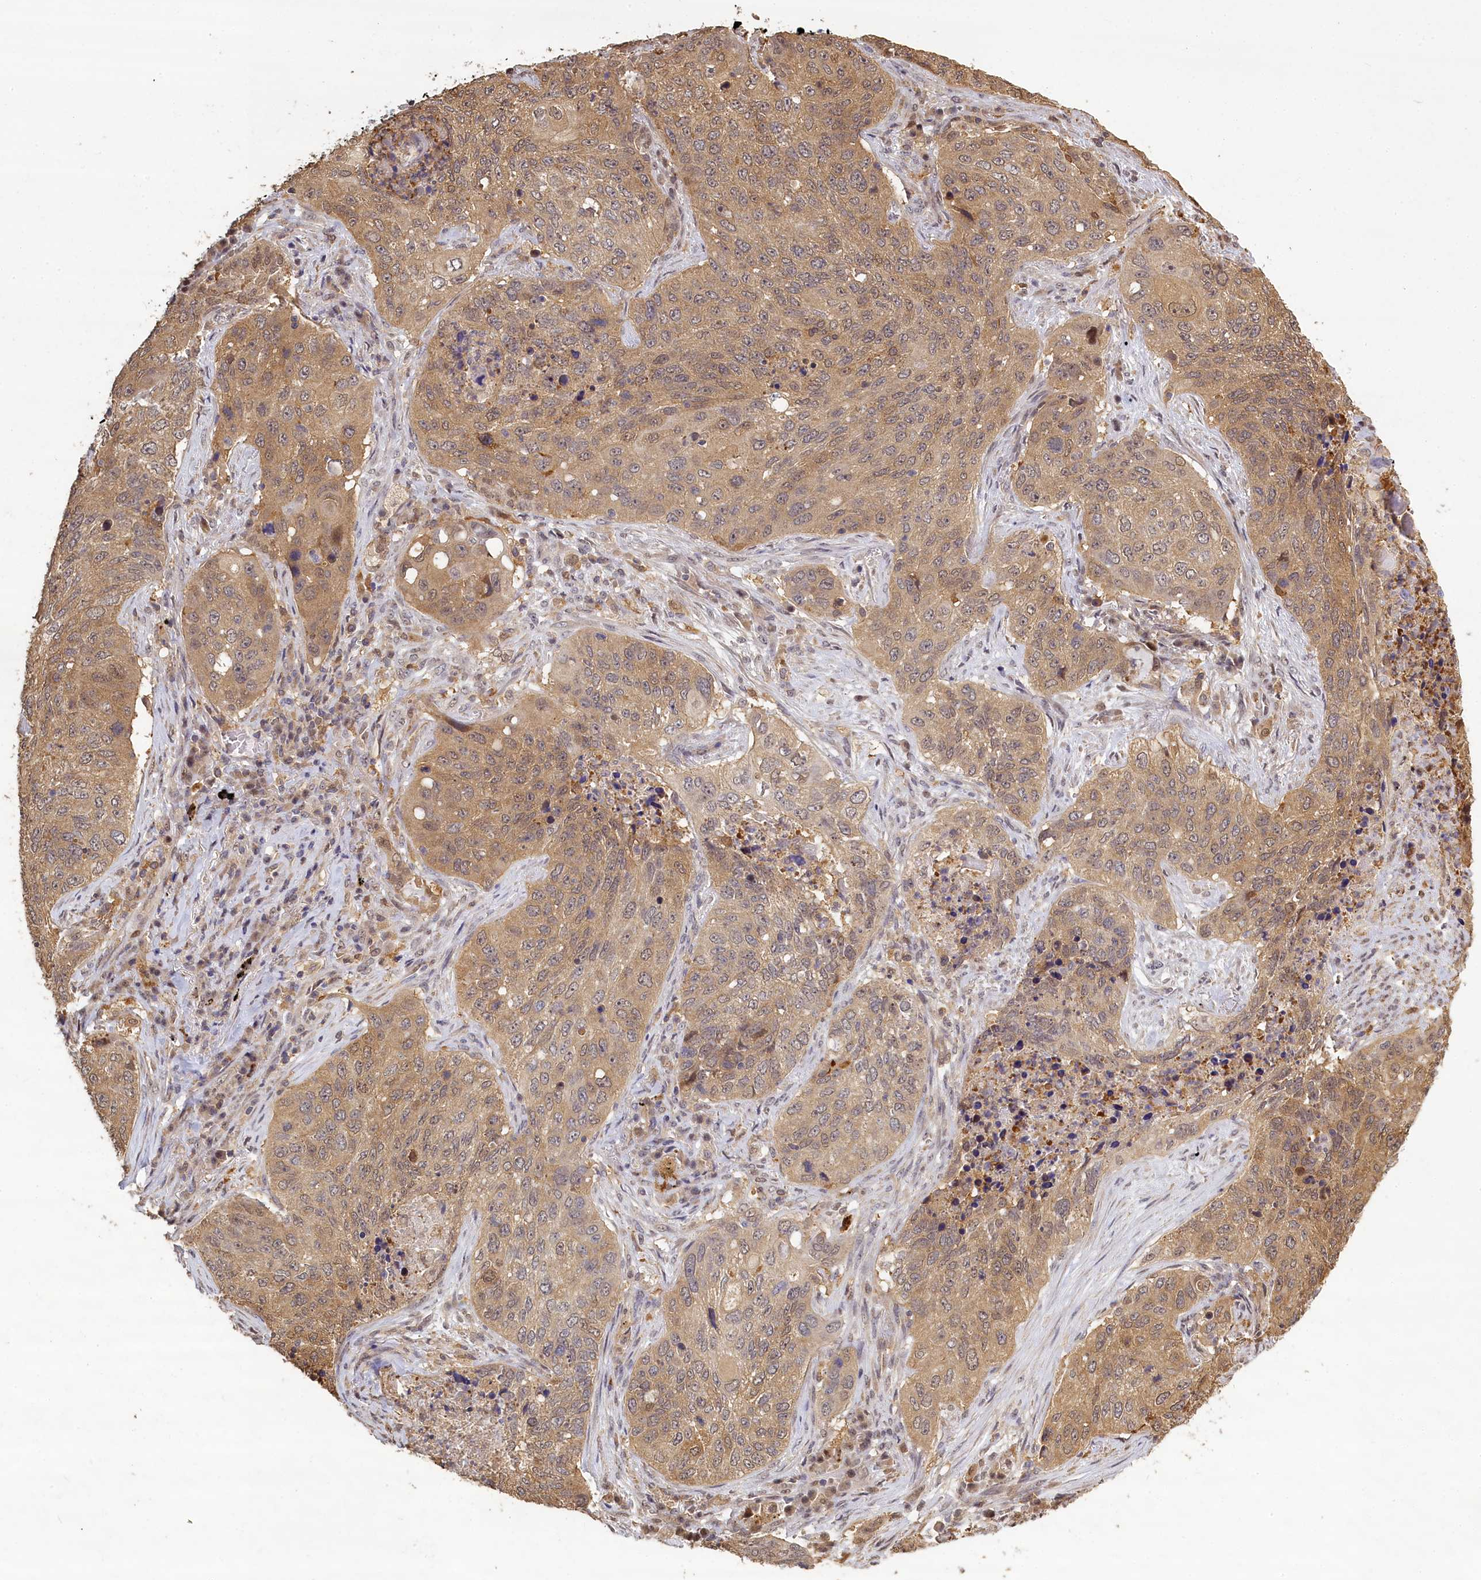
{"staining": {"intensity": "moderate", "quantity": ">75%", "location": "cytoplasmic/membranous"}, "tissue": "lung cancer", "cell_type": "Tumor cells", "image_type": "cancer", "snomed": [{"axis": "morphology", "description": "Squamous cell carcinoma, NOS"}, {"axis": "topography", "description": "Lung"}], "caption": "A medium amount of moderate cytoplasmic/membranous staining is appreciated in approximately >75% of tumor cells in lung squamous cell carcinoma tissue. Immunohistochemistry (ihc) stains the protein of interest in brown and the nuclei are stained blue.", "gene": "UCHL3", "patient": {"sex": "female", "age": 63}}